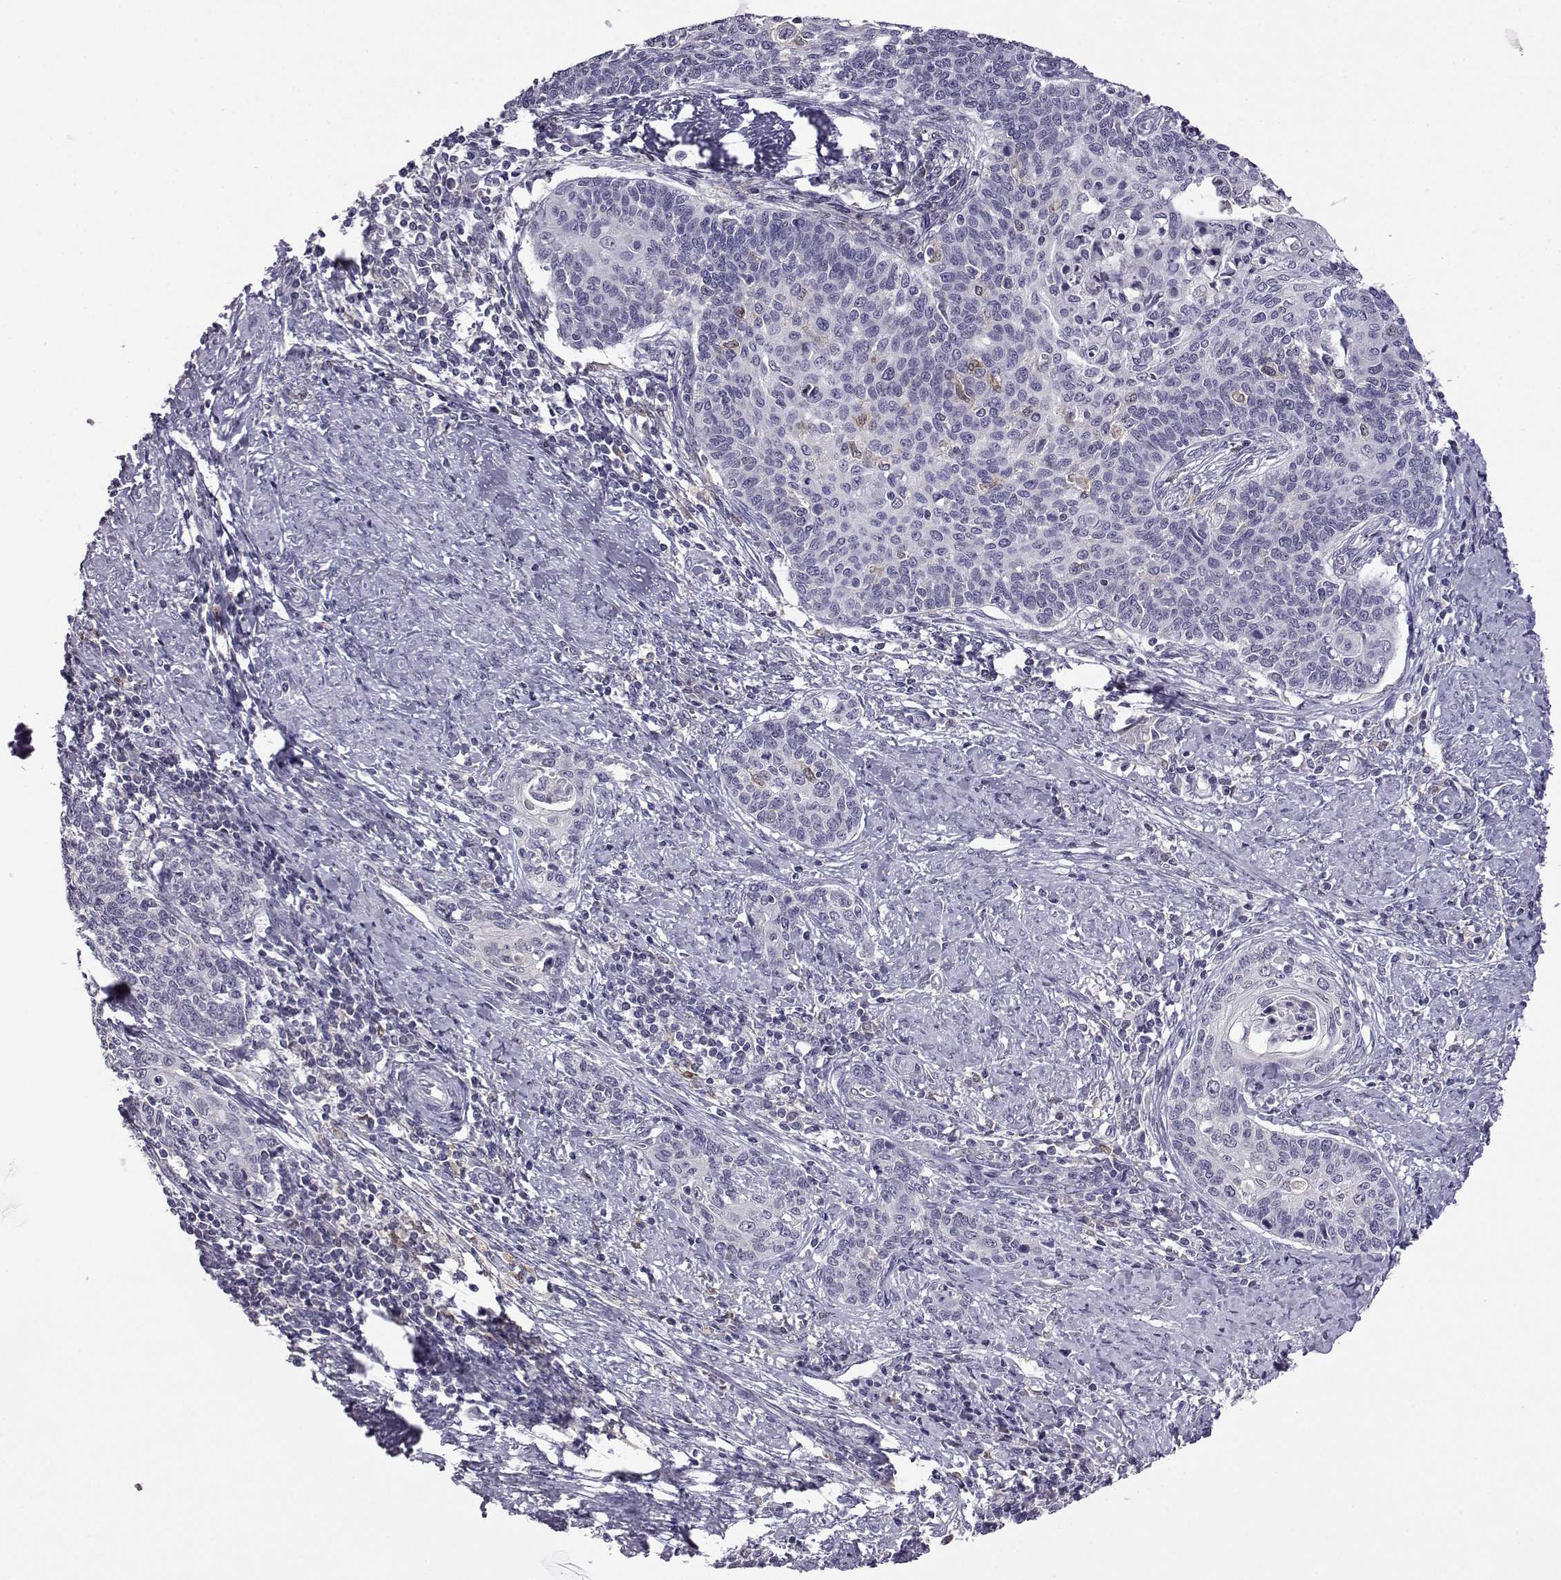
{"staining": {"intensity": "negative", "quantity": "none", "location": "none"}, "tissue": "cervical cancer", "cell_type": "Tumor cells", "image_type": "cancer", "snomed": [{"axis": "morphology", "description": "Squamous cell carcinoma, NOS"}, {"axis": "topography", "description": "Cervix"}], "caption": "This is an immunohistochemistry (IHC) photomicrograph of human cervical cancer (squamous cell carcinoma). There is no staining in tumor cells.", "gene": "AKR1B1", "patient": {"sex": "female", "age": 39}}